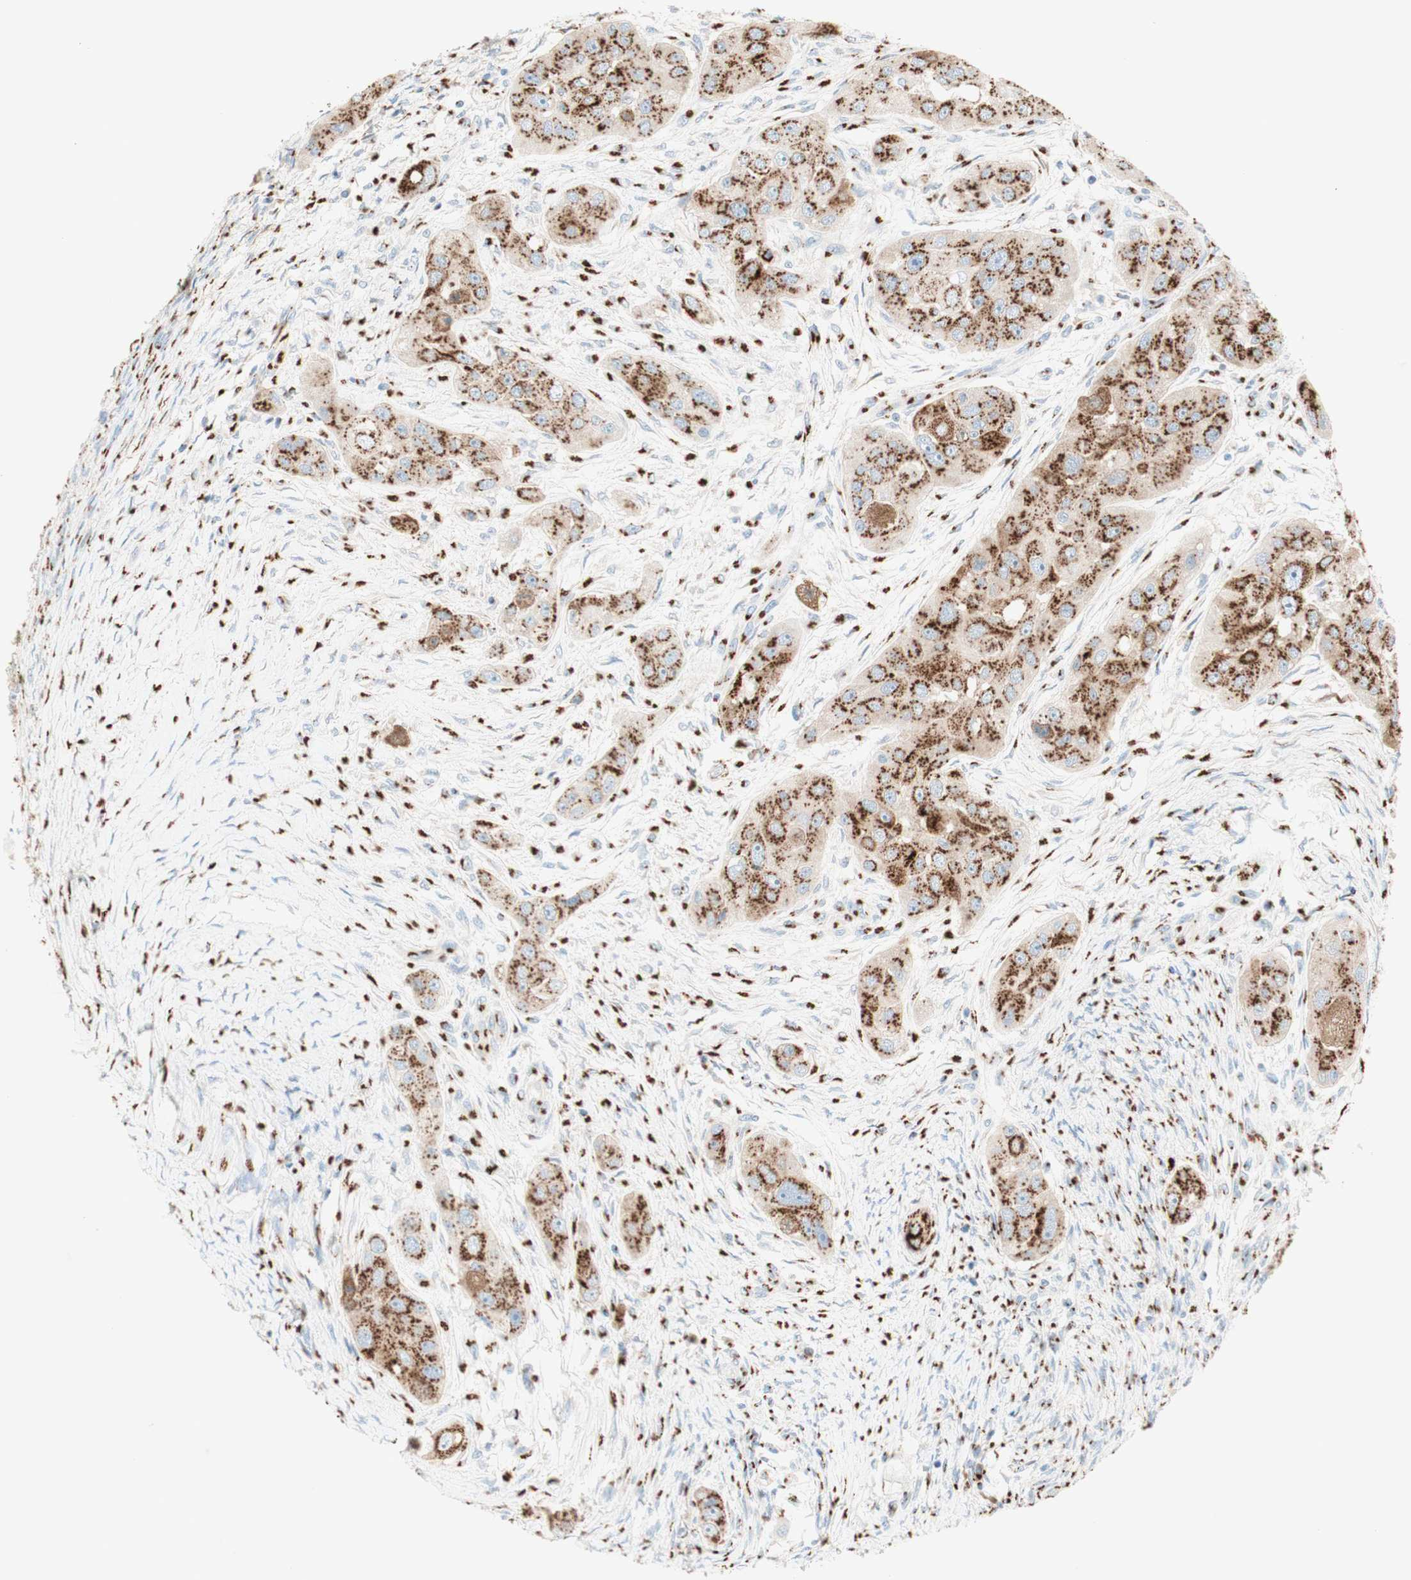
{"staining": {"intensity": "strong", "quantity": ">75%", "location": "cytoplasmic/membranous"}, "tissue": "head and neck cancer", "cell_type": "Tumor cells", "image_type": "cancer", "snomed": [{"axis": "morphology", "description": "Normal tissue, NOS"}, {"axis": "morphology", "description": "Squamous cell carcinoma, NOS"}, {"axis": "topography", "description": "Skeletal muscle"}, {"axis": "topography", "description": "Head-Neck"}], "caption": "This is a photomicrograph of IHC staining of head and neck cancer, which shows strong positivity in the cytoplasmic/membranous of tumor cells.", "gene": "GOLGB1", "patient": {"sex": "male", "age": 51}}